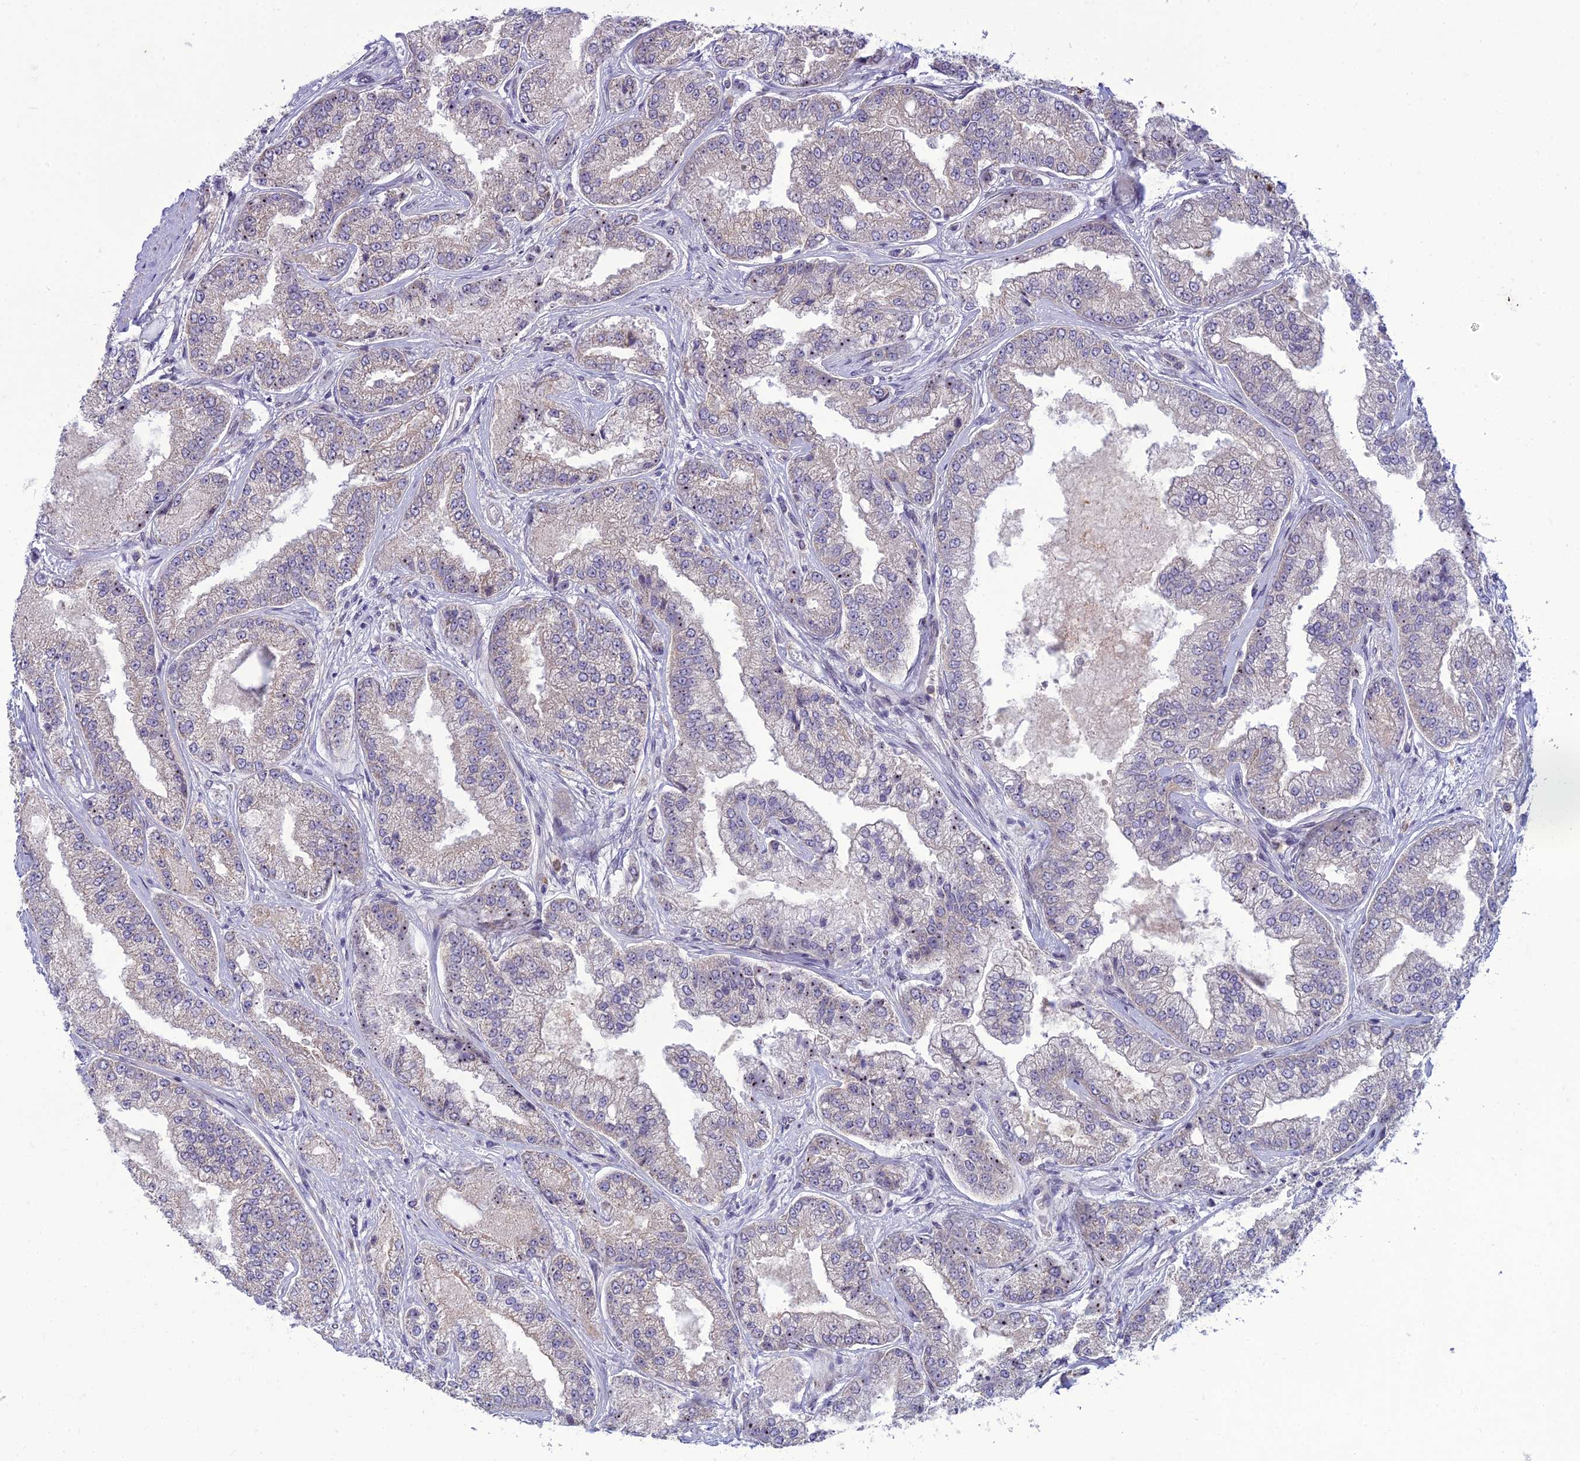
{"staining": {"intensity": "weak", "quantity": "<25%", "location": "cytoplasmic/membranous"}, "tissue": "prostate cancer", "cell_type": "Tumor cells", "image_type": "cancer", "snomed": [{"axis": "morphology", "description": "Adenocarcinoma, High grade"}, {"axis": "topography", "description": "Prostate"}], "caption": "Immunohistochemistry of human prostate cancer reveals no positivity in tumor cells.", "gene": "DTX2", "patient": {"sex": "male", "age": 71}}